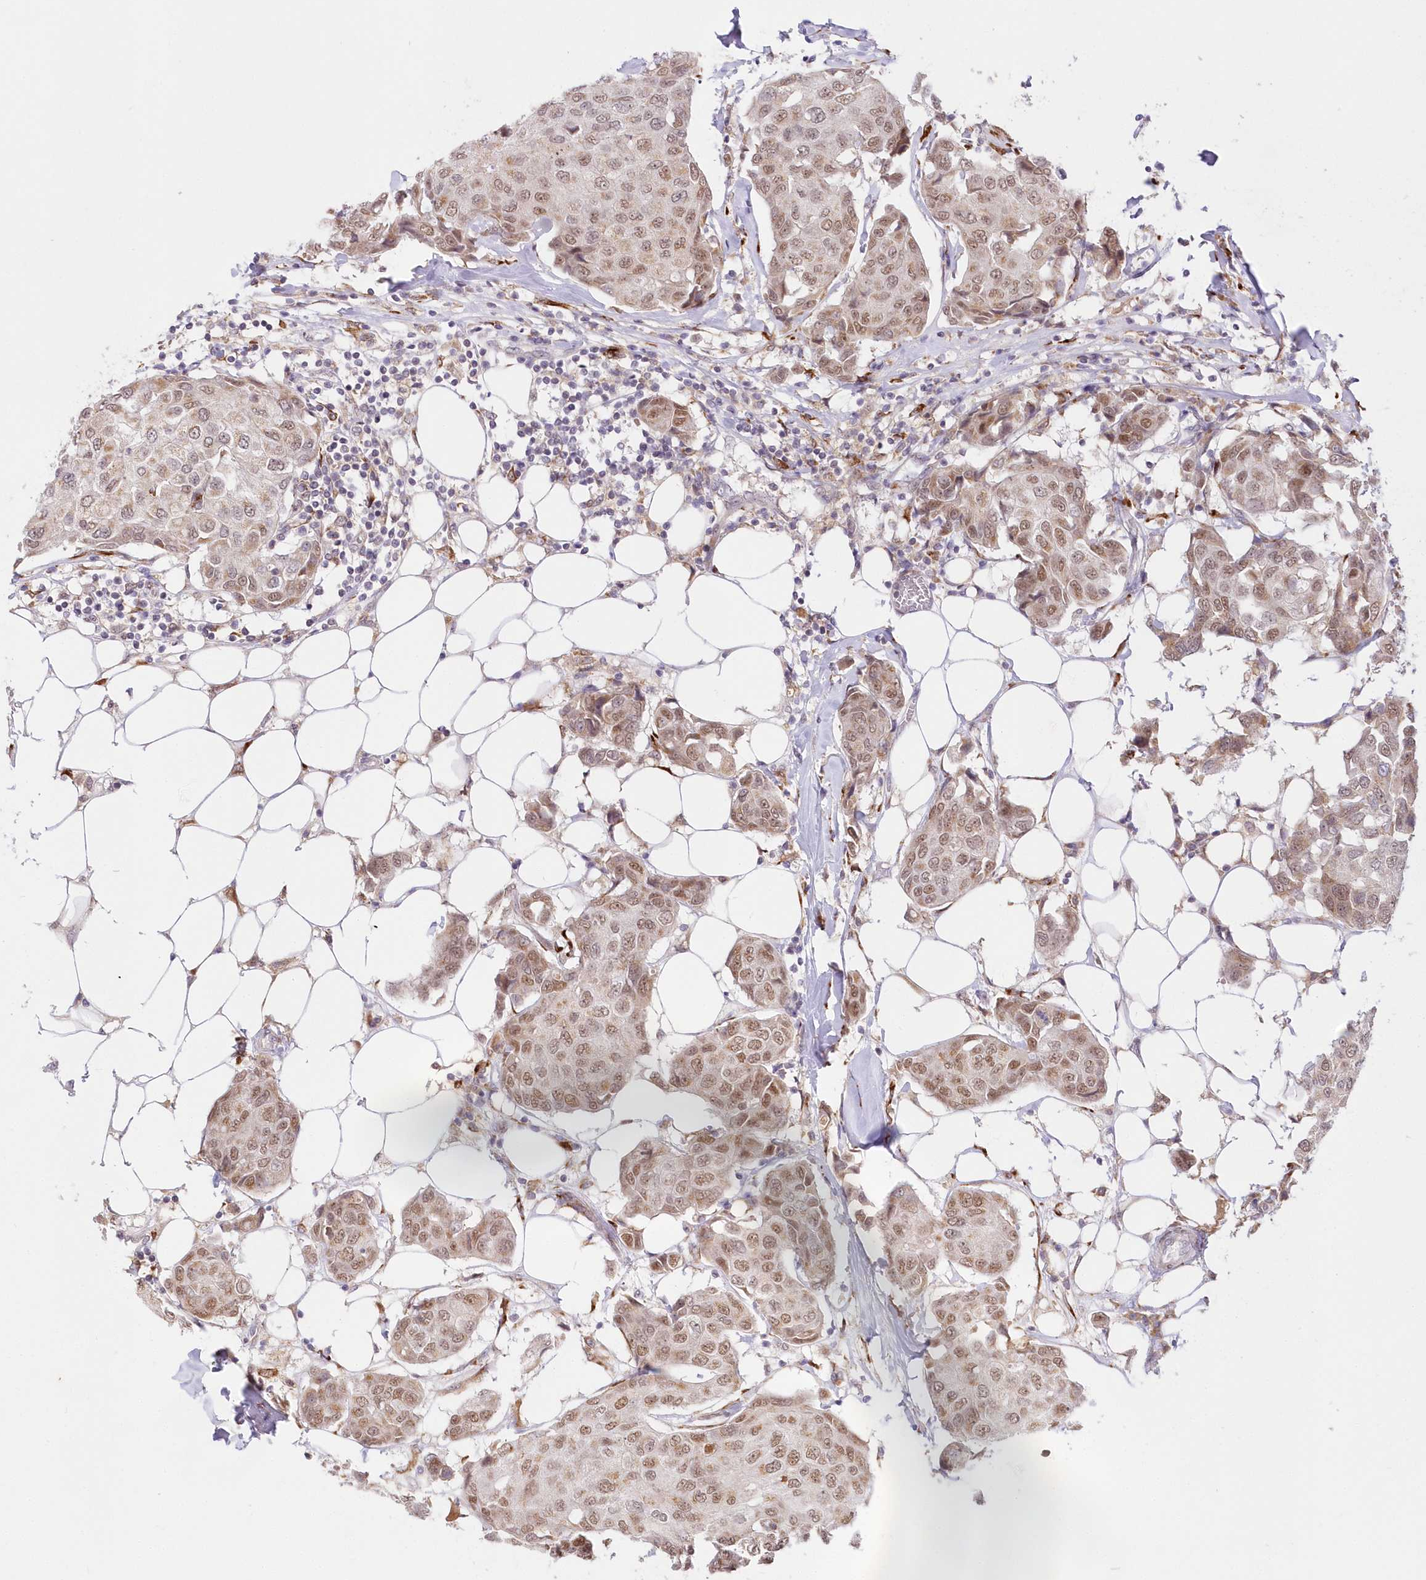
{"staining": {"intensity": "moderate", "quantity": ">75%", "location": "nuclear"}, "tissue": "breast cancer", "cell_type": "Tumor cells", "image_type": "cancer", "snomed": [{"axis": "morphology", "description": "Duct carcinoma"}, {"axis": "topography", "description": "Breast"}], "caption": "Protein staining exhibits moderate nuclear positivity in approximately >75% of tumor cells in breast cancer (intraductal carcinoma).", "gene": "LDB1", "patient": {"sex": "female", "age": 80}}